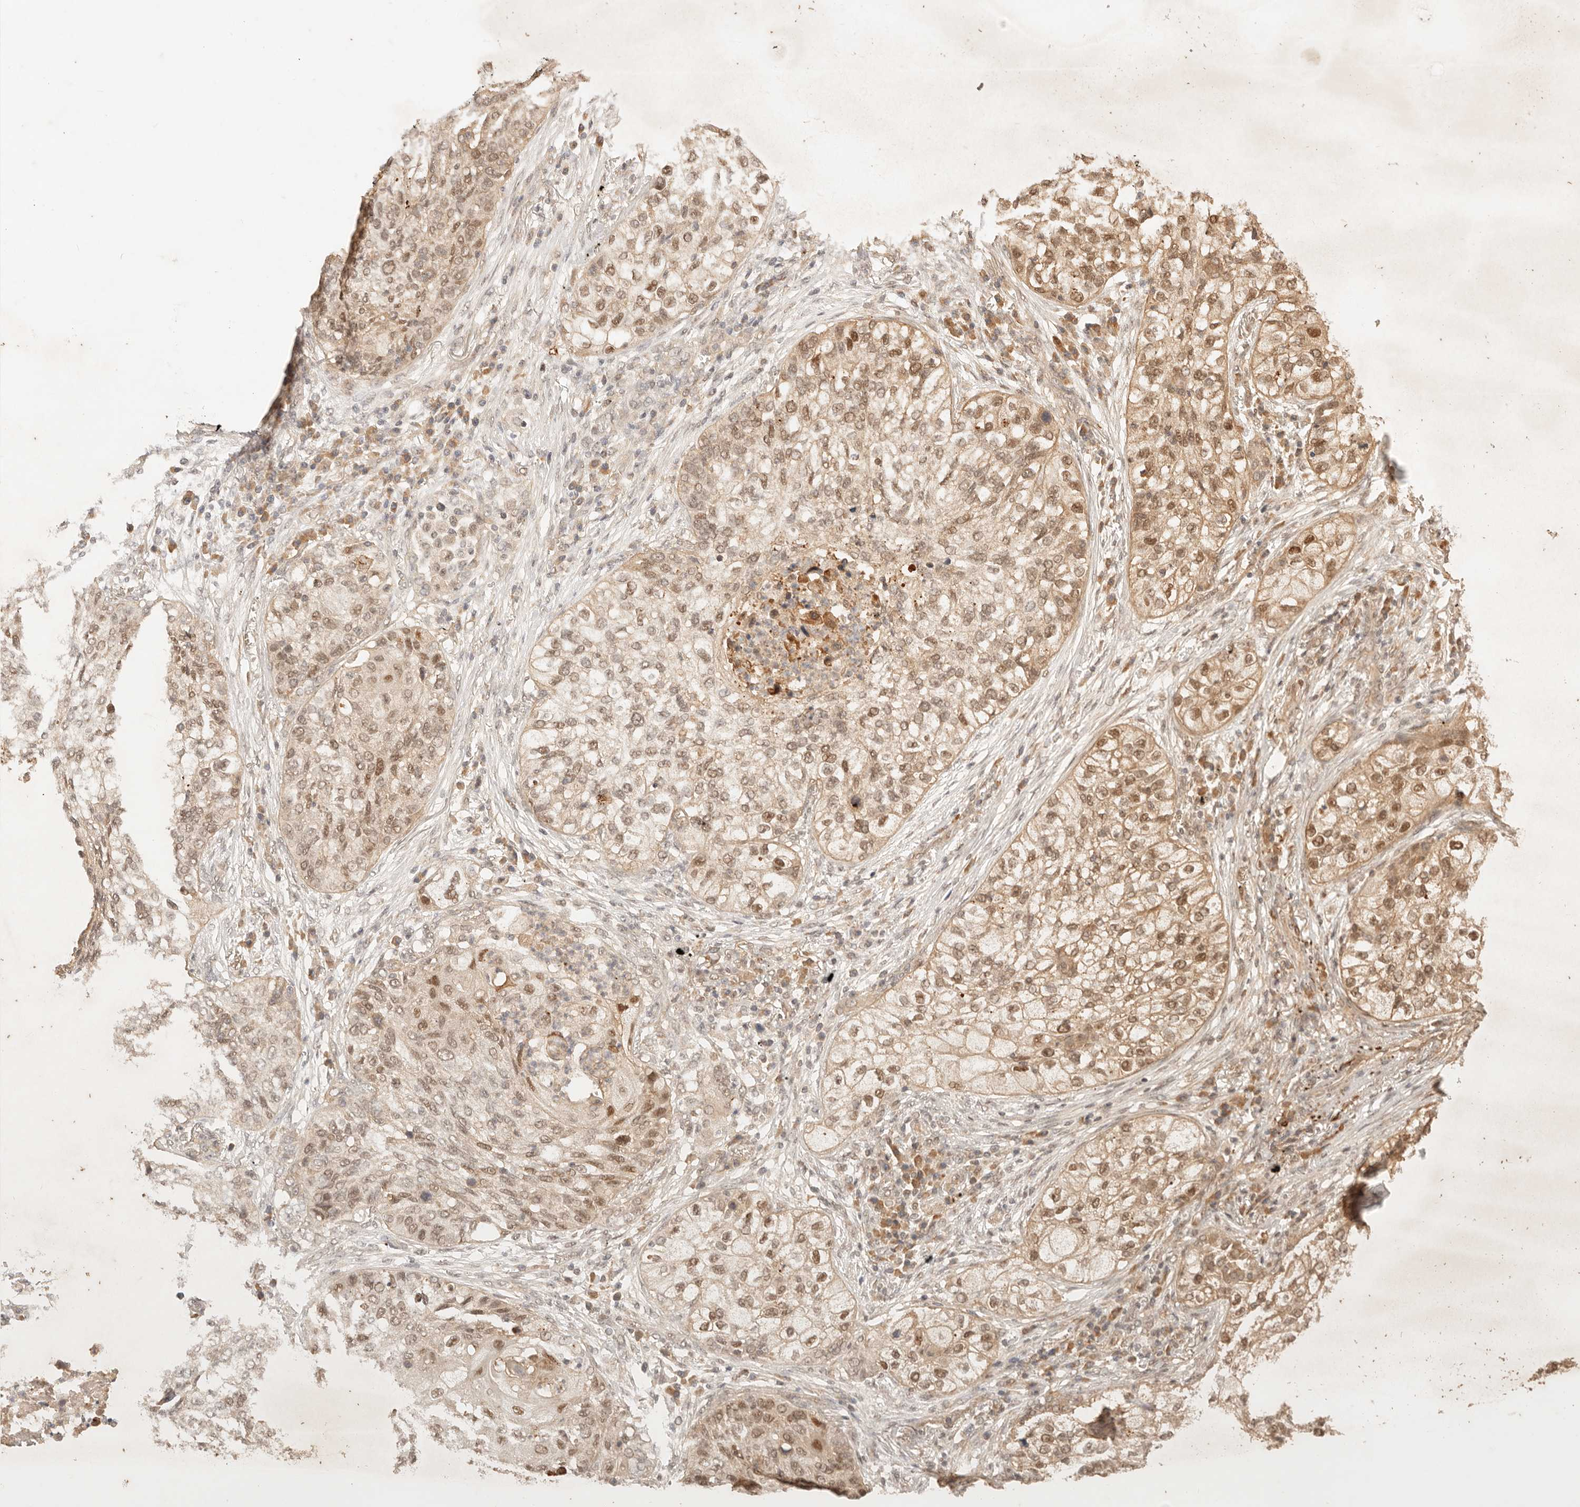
{"staining": {"intensity": "moderate", "quantity": ">75%", "location": "cytoplasmic/membranous,nuclear"}, "tissue": "lung cancer", "cell_type": "Tumor cells", "image_type": "cancer", "snomed": [{"axis": "morphology", "description": "Squamous cell carcinoma, NOS"}, {"axis": "topography", "description": "Lung"}], "caption": "Protein staining displays moderate cytoplasmic/membranous and nuclear positivity in approximately >75% of tumor cells in lung squamous cell carcinoma.", "gene": "TRIM11", "patient": {"sex": "female", "age": 63}}